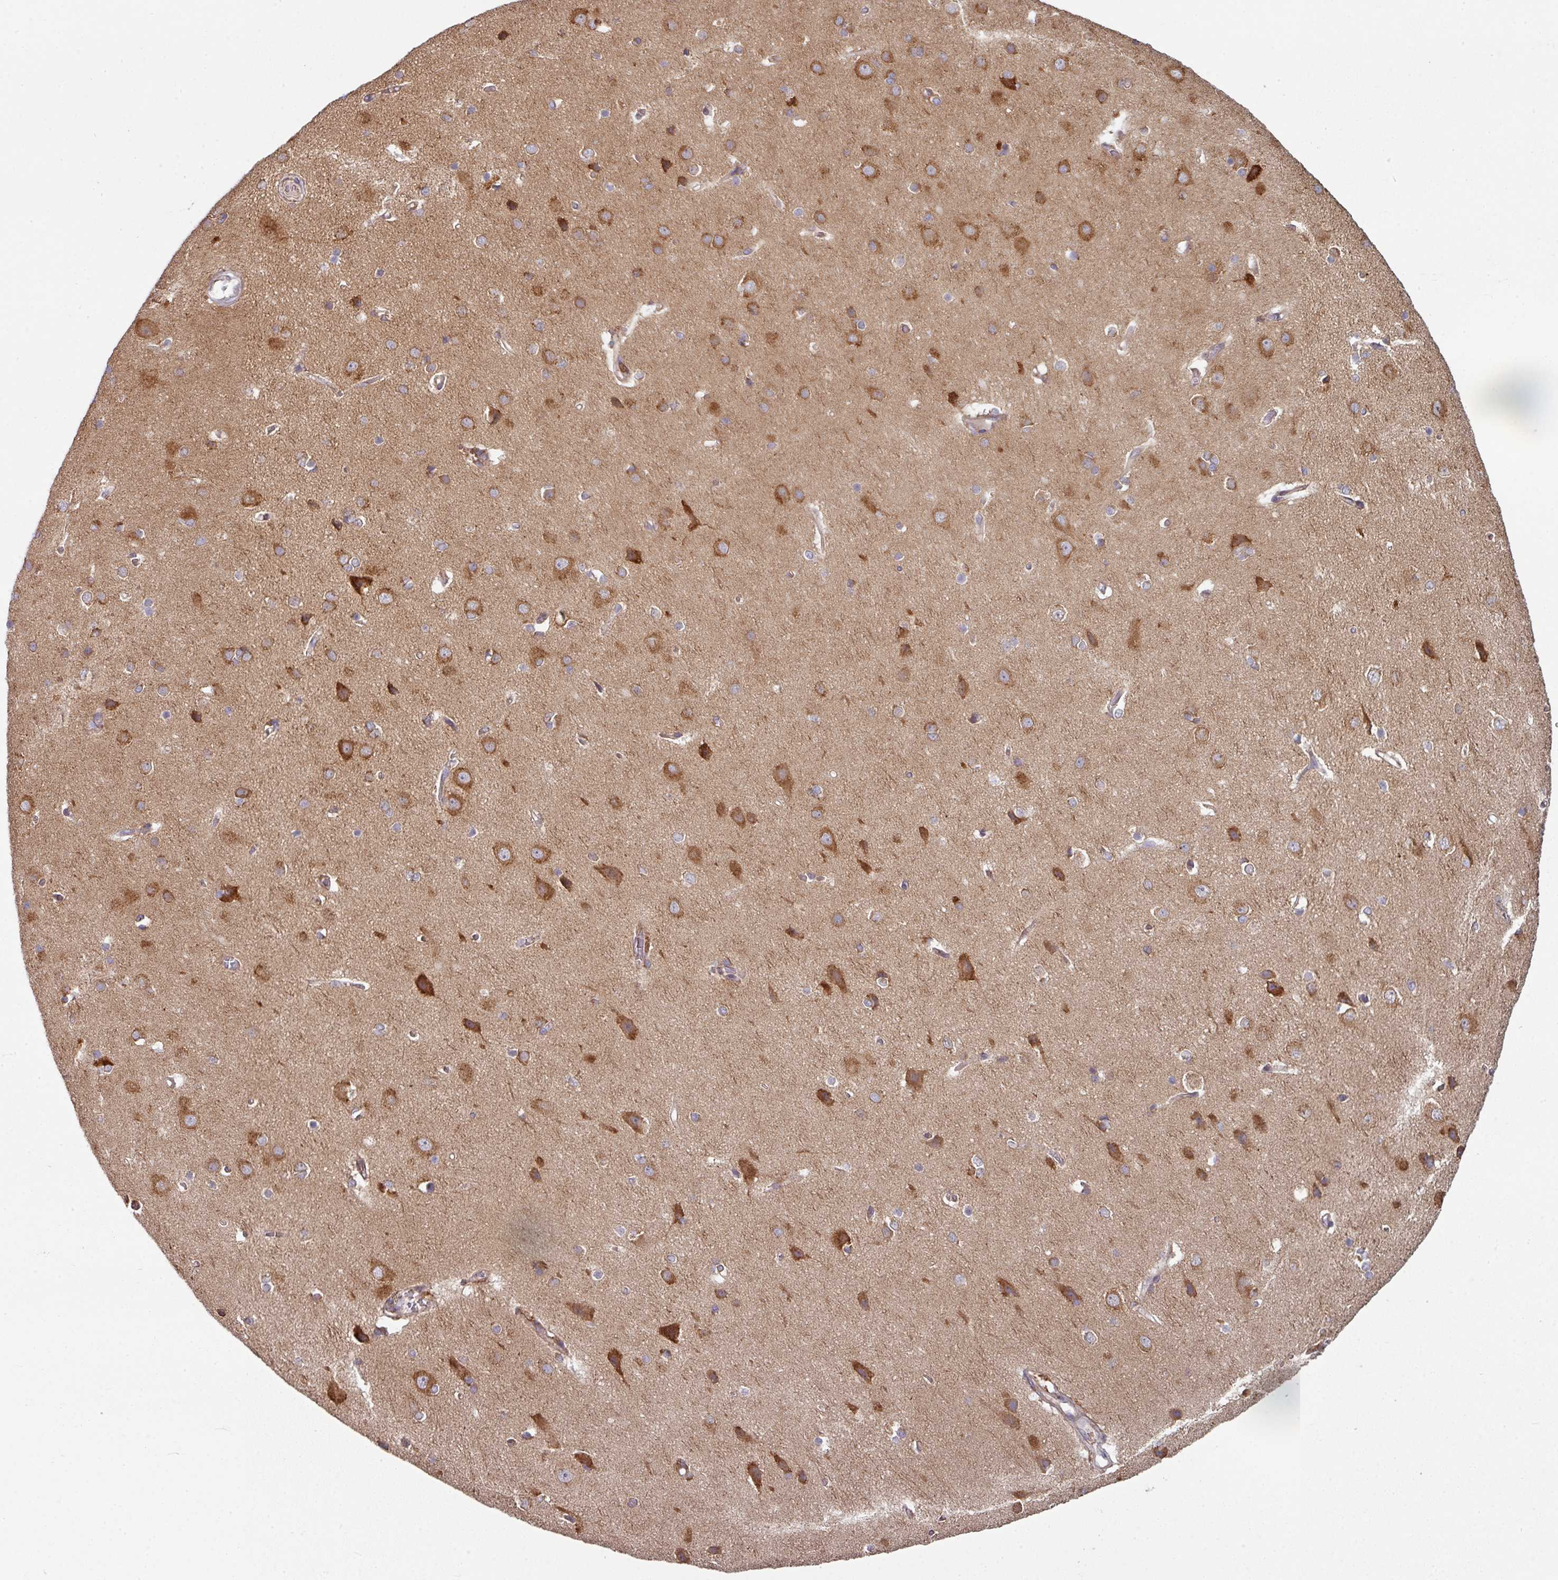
{"staining": {"intensity": "moderate", "quantity": ">75%", "location": "cytoplasmic/membranous"}, "tissue": "cerebral cortex", "cell_type": "Endothelial cells", "image_type": "normal", "snomed": [{"axis": "morphology", "description": "Normal tissue, NOS"}, {"axis": "topography", "description": "Cerebral cortex"}], "caption": "Cerebral cortex was stained to show a protein in brown. There is medium levels of moderate cytoplasmic/membranous expression in about >75% of endothelial cells.", "gene": "FAT4", "patient": {"sex": "male", "age": 37}}